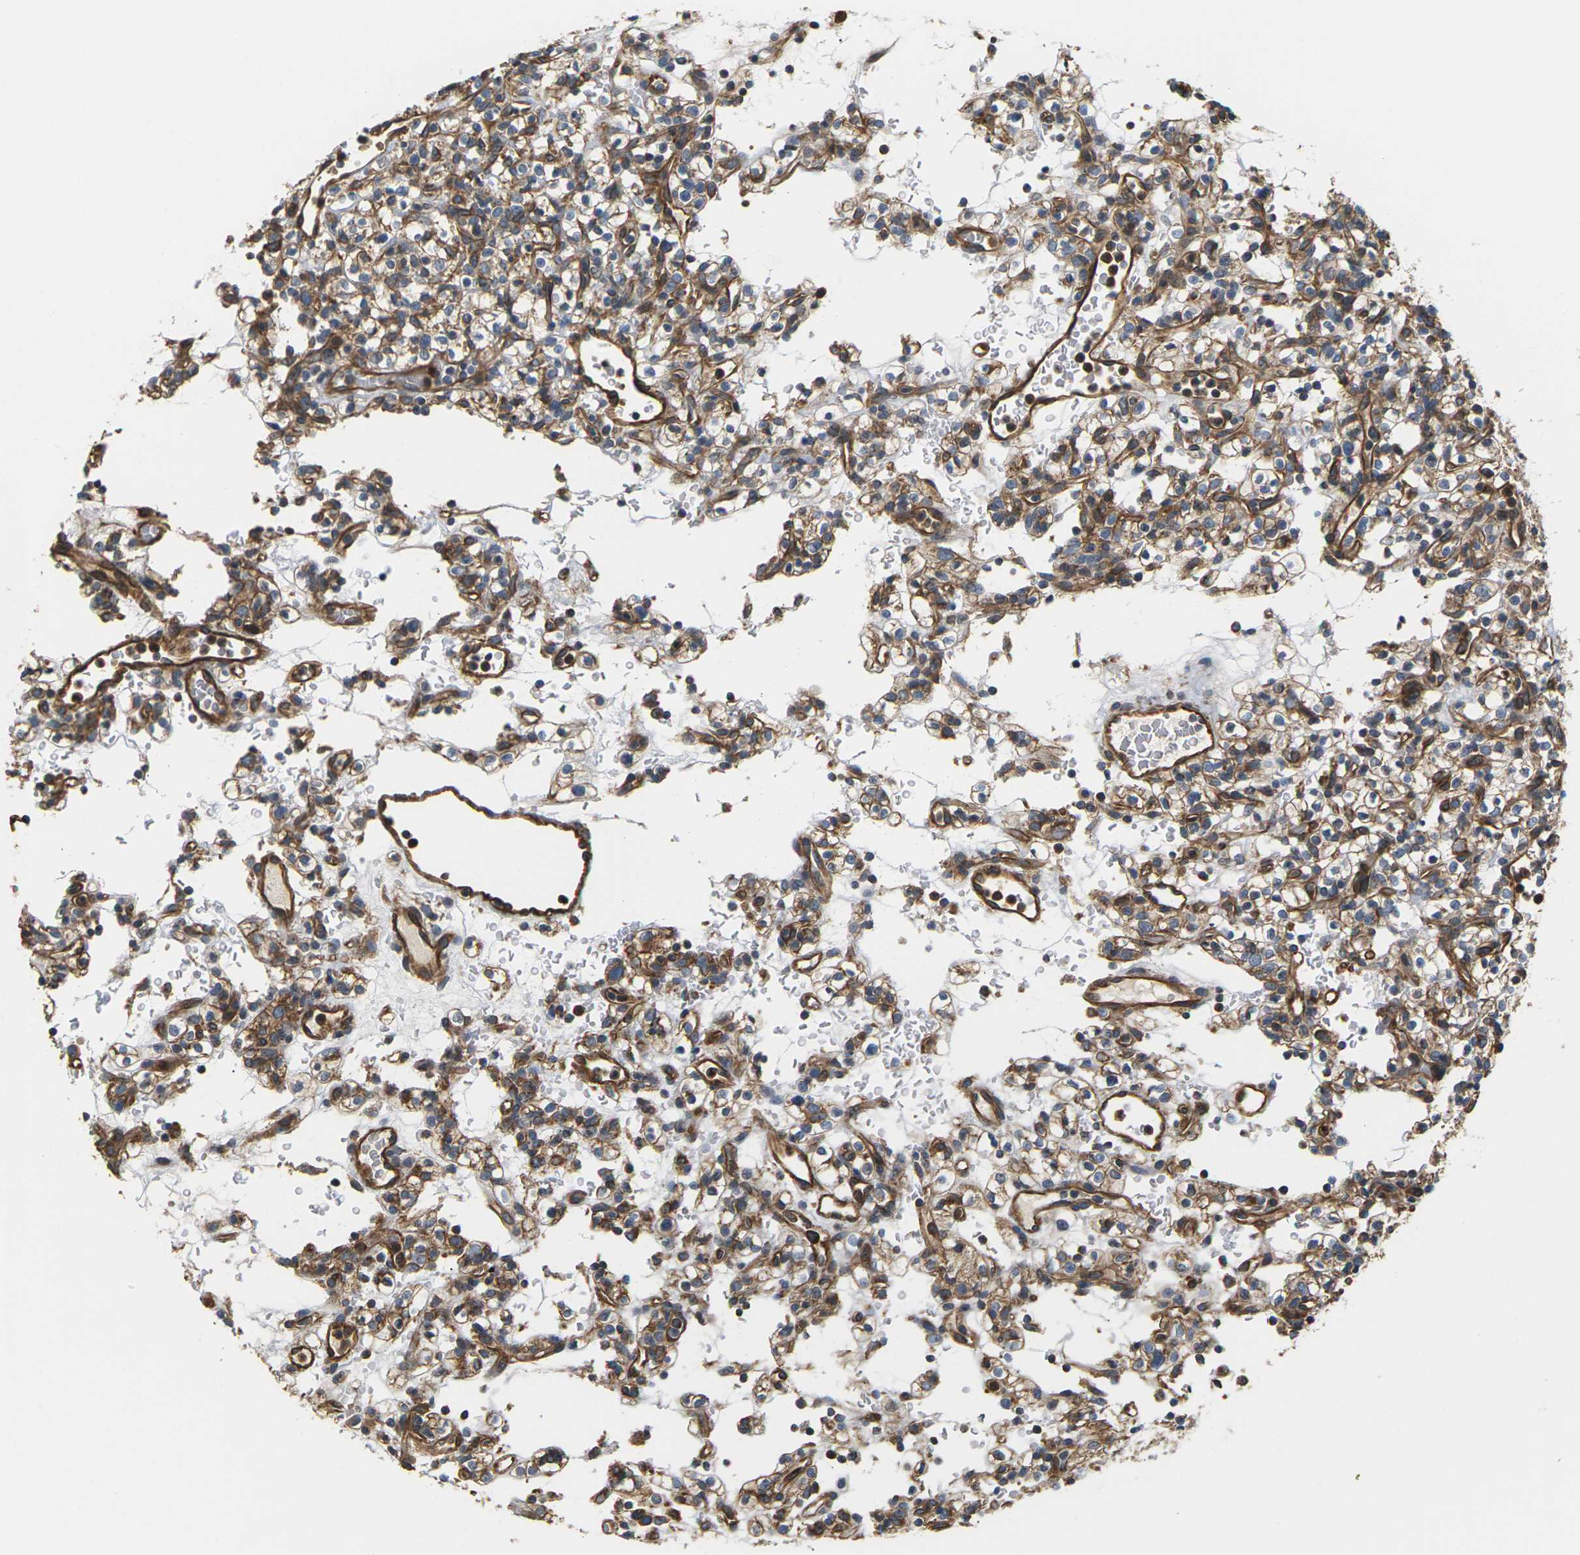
{"staining": {"intensity": "moderate", "quantity": ">75%", "location": "cytoplasmic/membranous"}, "tissue": "renal cancer", "cell_type": "Tumor cells", "image_type": "cancer", "snomed": [{"axis": "morphology", "description": "Normal tissue, NOS"}, {"axis": "morphology", "description": "Adenocarcinoma, NOS"}, {"axis": "topography", "description": "Kidney"}], "caption": "High-power microscopy captured an IHC micrograph of renal adenocarcinoma, revealing moderate cytoplasmic/membranous positivity in about >75% of tumor cells.", "gene": "PCDHB4", "patient": {"sex": "female", "age": 72}}